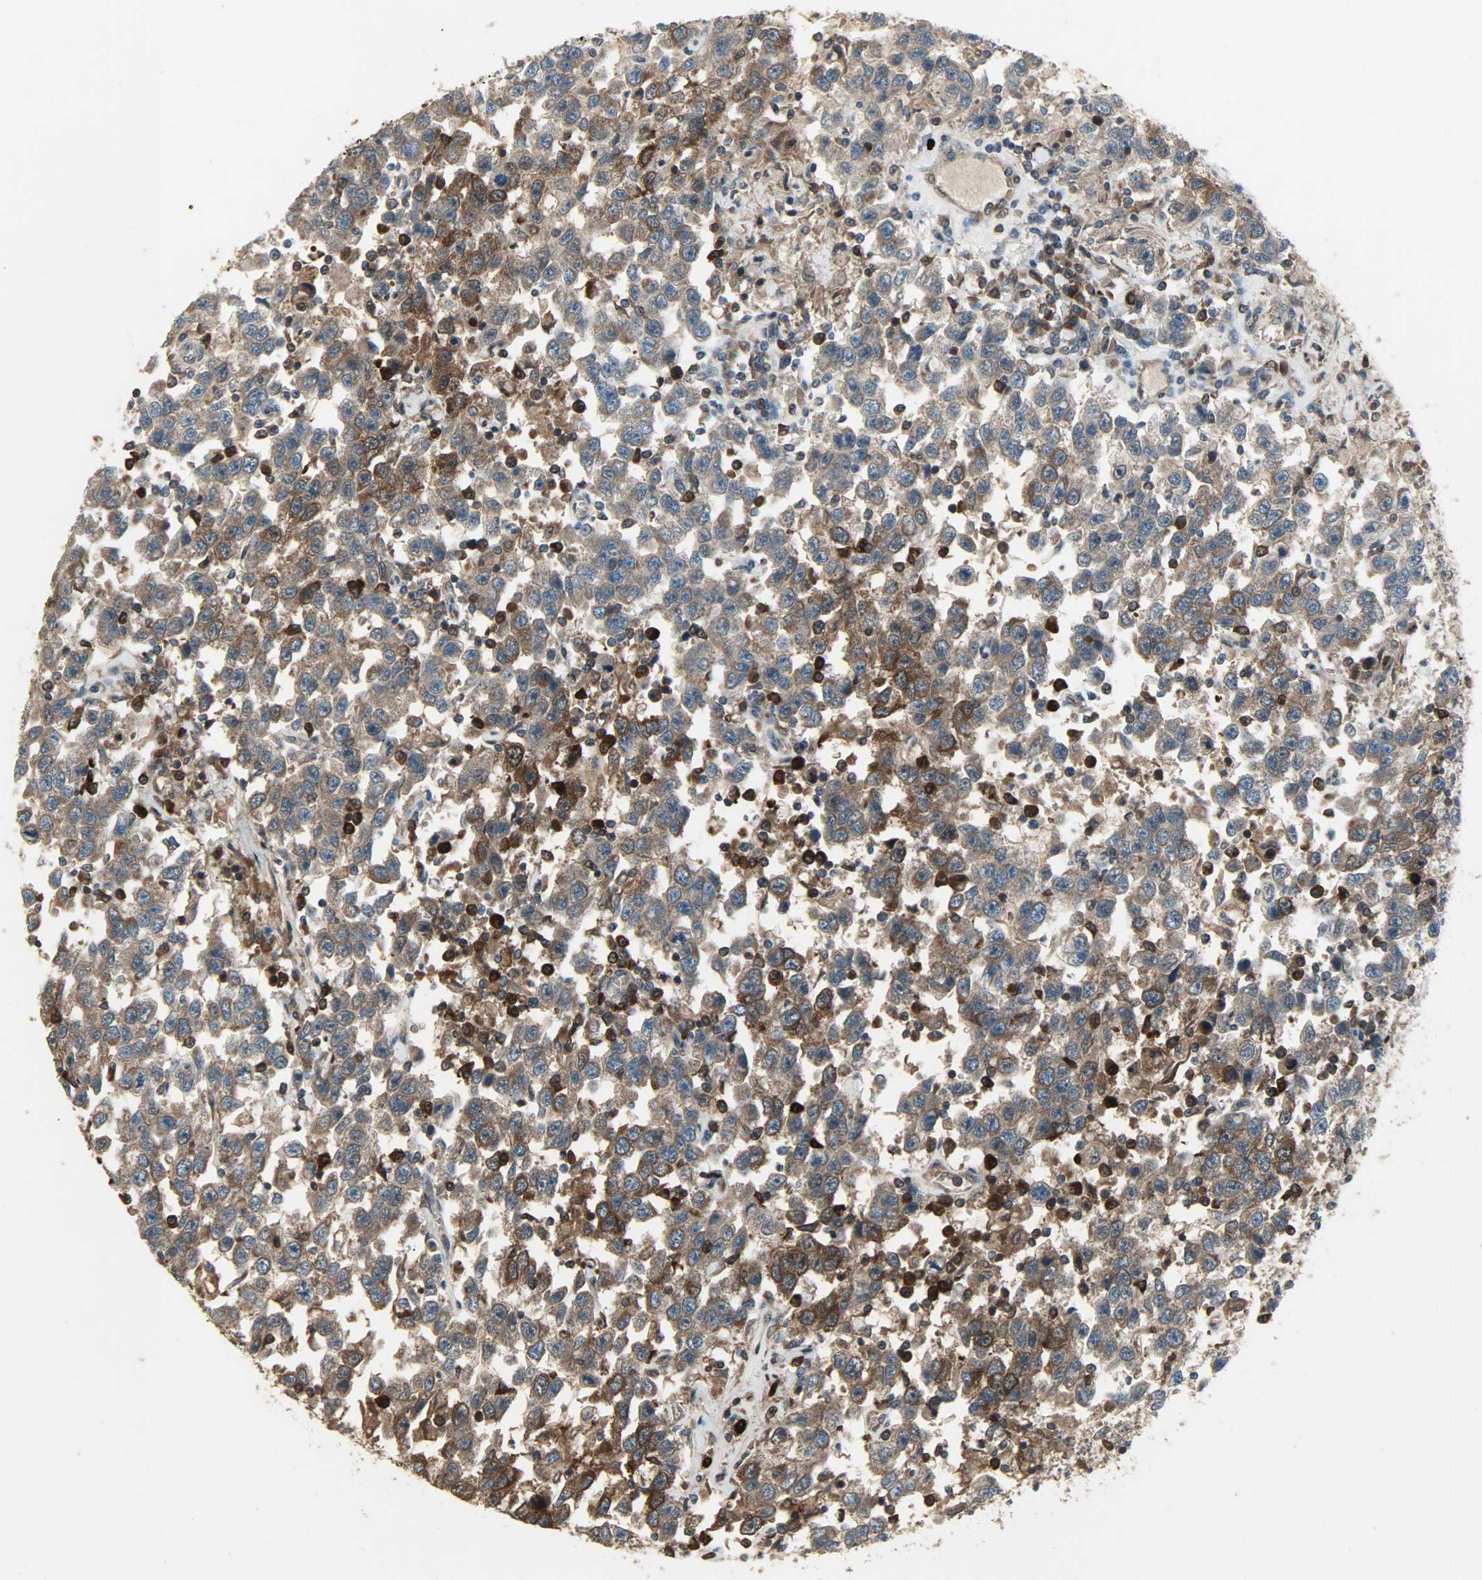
{"staining": {"intensity": "strong", "quantity": ">75%", "location": "cytoplasmic/membranous"}, "tissue": "testis cancer", "cell_type": "Tumor cells", "image_type": "cancer", "snomed": [{"axis": "morphology", "description": "Seminoma, NOS"}, {"axis": "topography", "description": "Testis"}], "caption": "High-power microscopy captured an immunohistochemistry image of testis cancer (seminoma), revealing strong cytoplasmic/membranous expression in about >75% of tumor cells.", "gene": "AMT", "patient": {"sex": "male", "age": 41}}